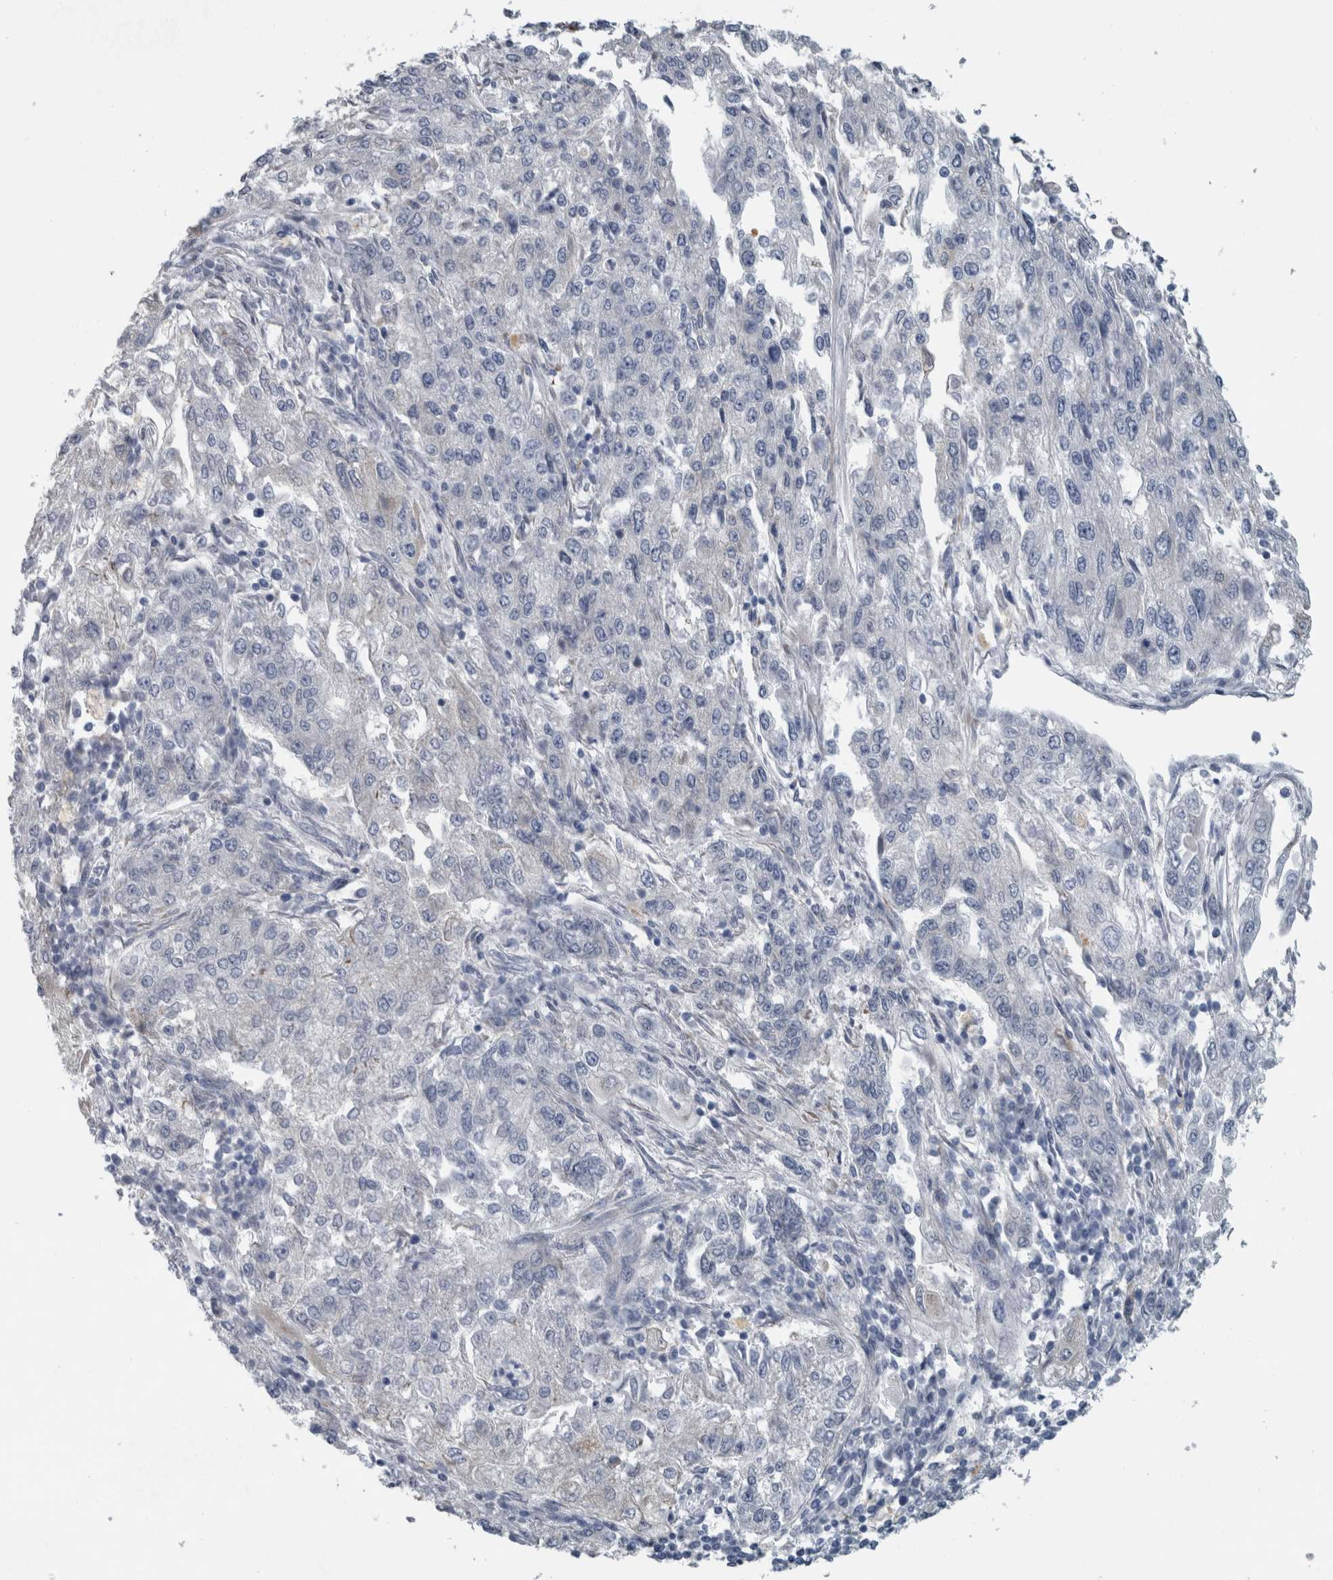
{"staining": {"intensity": "negative", "quantity": "none", "location": "none"}, "tissue": "endometrial cancer", "cell_type": "Tumor cells", "image_type": "cancer", "snomed": [{"axis": "morphology", "description": "Adenocarcinoma, NOS"}, {"axis": "topography", "description": "Endometrium"}], "caption": "The micrograph shows no significant expression in tumor cells of endometrial adenocarcinoma.", "gene": "SH3GL2", "patient": {"sex": "female", "age": 49}}